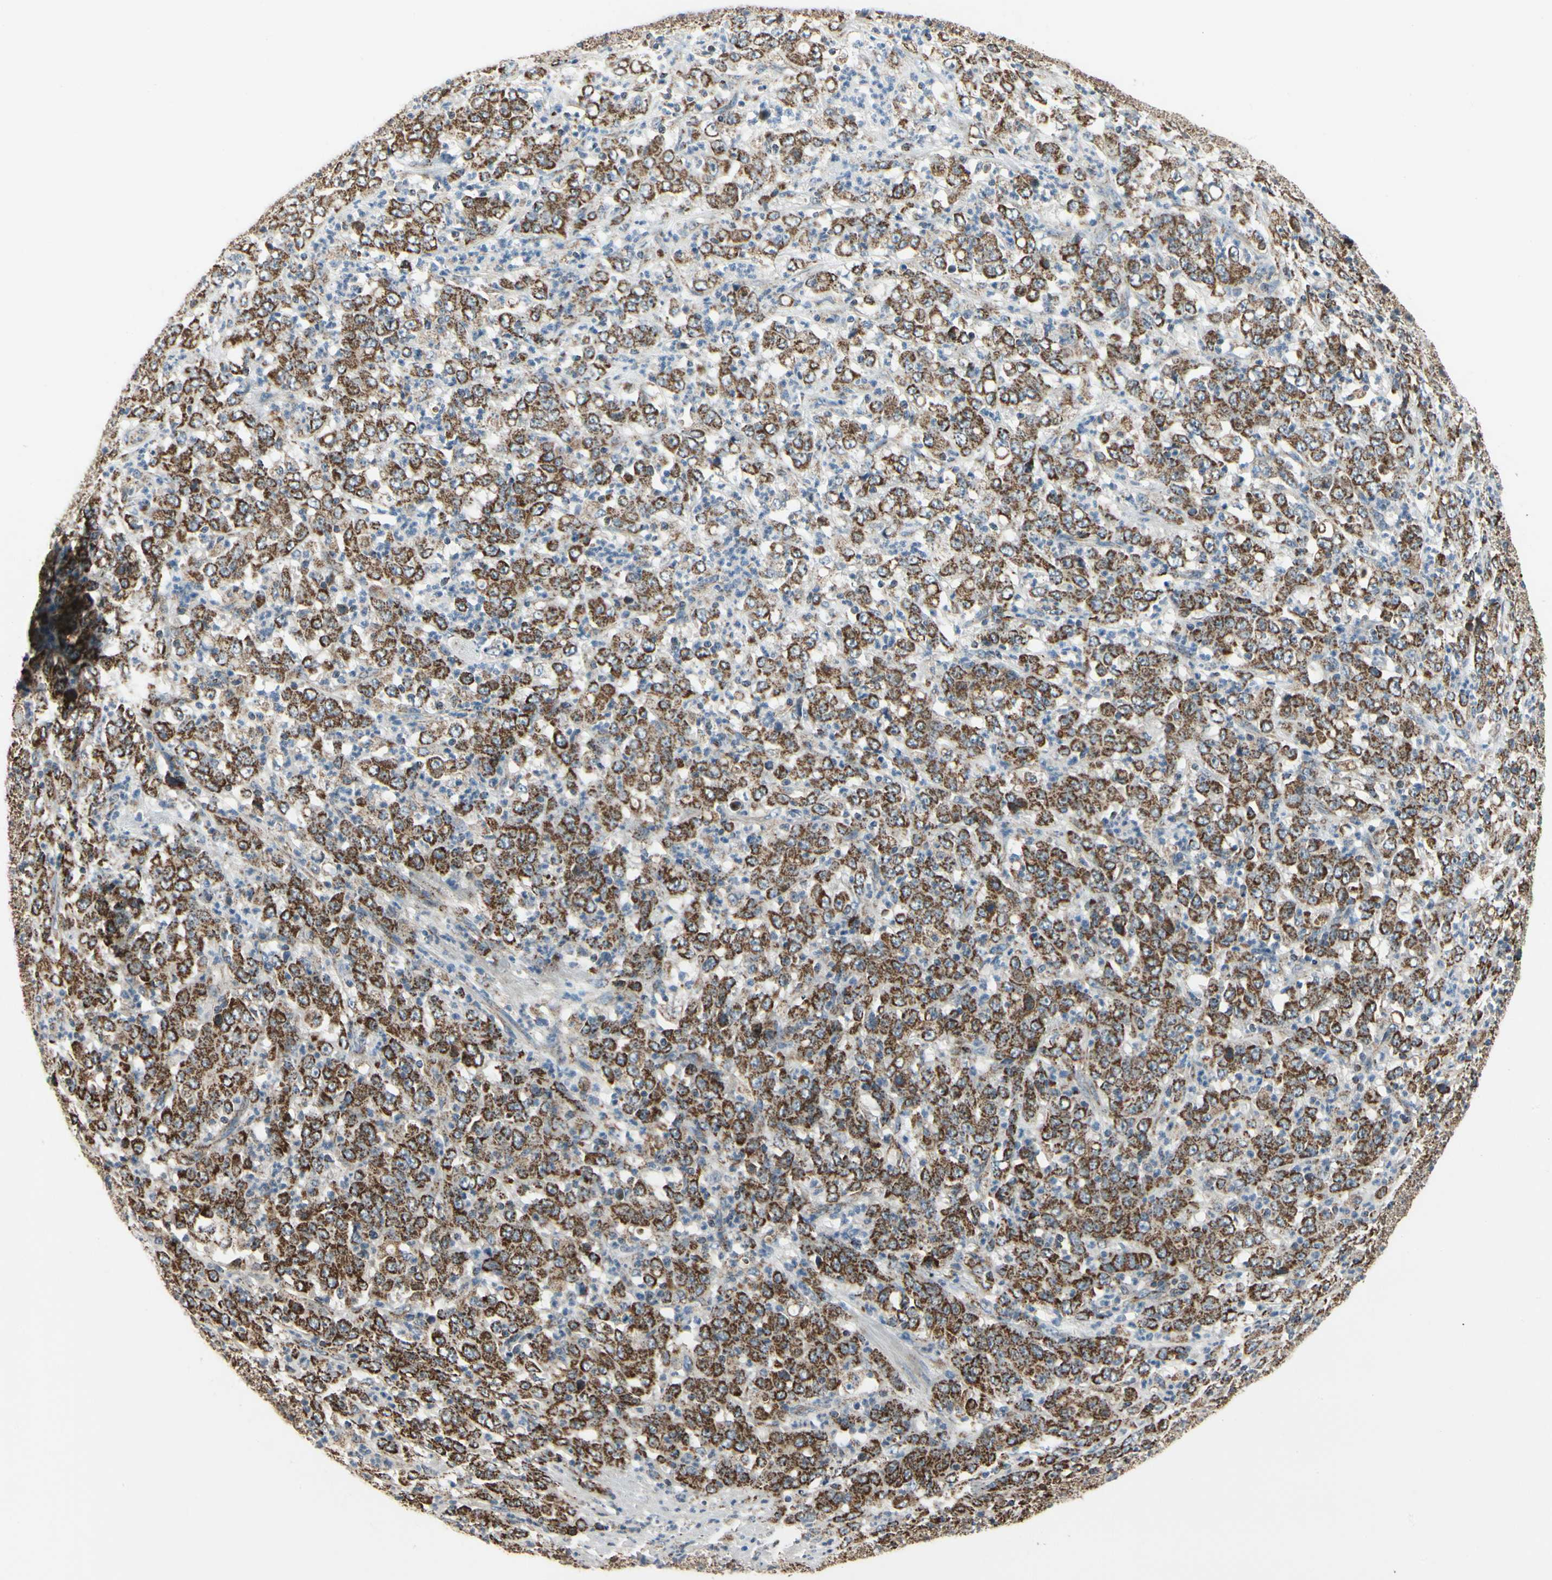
{"staining": {"intensity": "strong", "quantity": ">75%", "location": "cytoplasmic/membranous"}, "tissue": "stomach cancer", "cell_type": "Tumor cells", "image_type": "cancer", "snomed": [{"axis": "morphology", "description": "Adenocarcinoma, NOS"}, {"axis": "topography", "description": "Stomach, lower"}], "caption": "Immunohistochemical staining of stomach cancer demonstrates strong cytoplasmic/membranous protein expression in about >75% of tumor cells.", "gene": "ANKS6", "patient": {"sex": "female", "age": 71}}